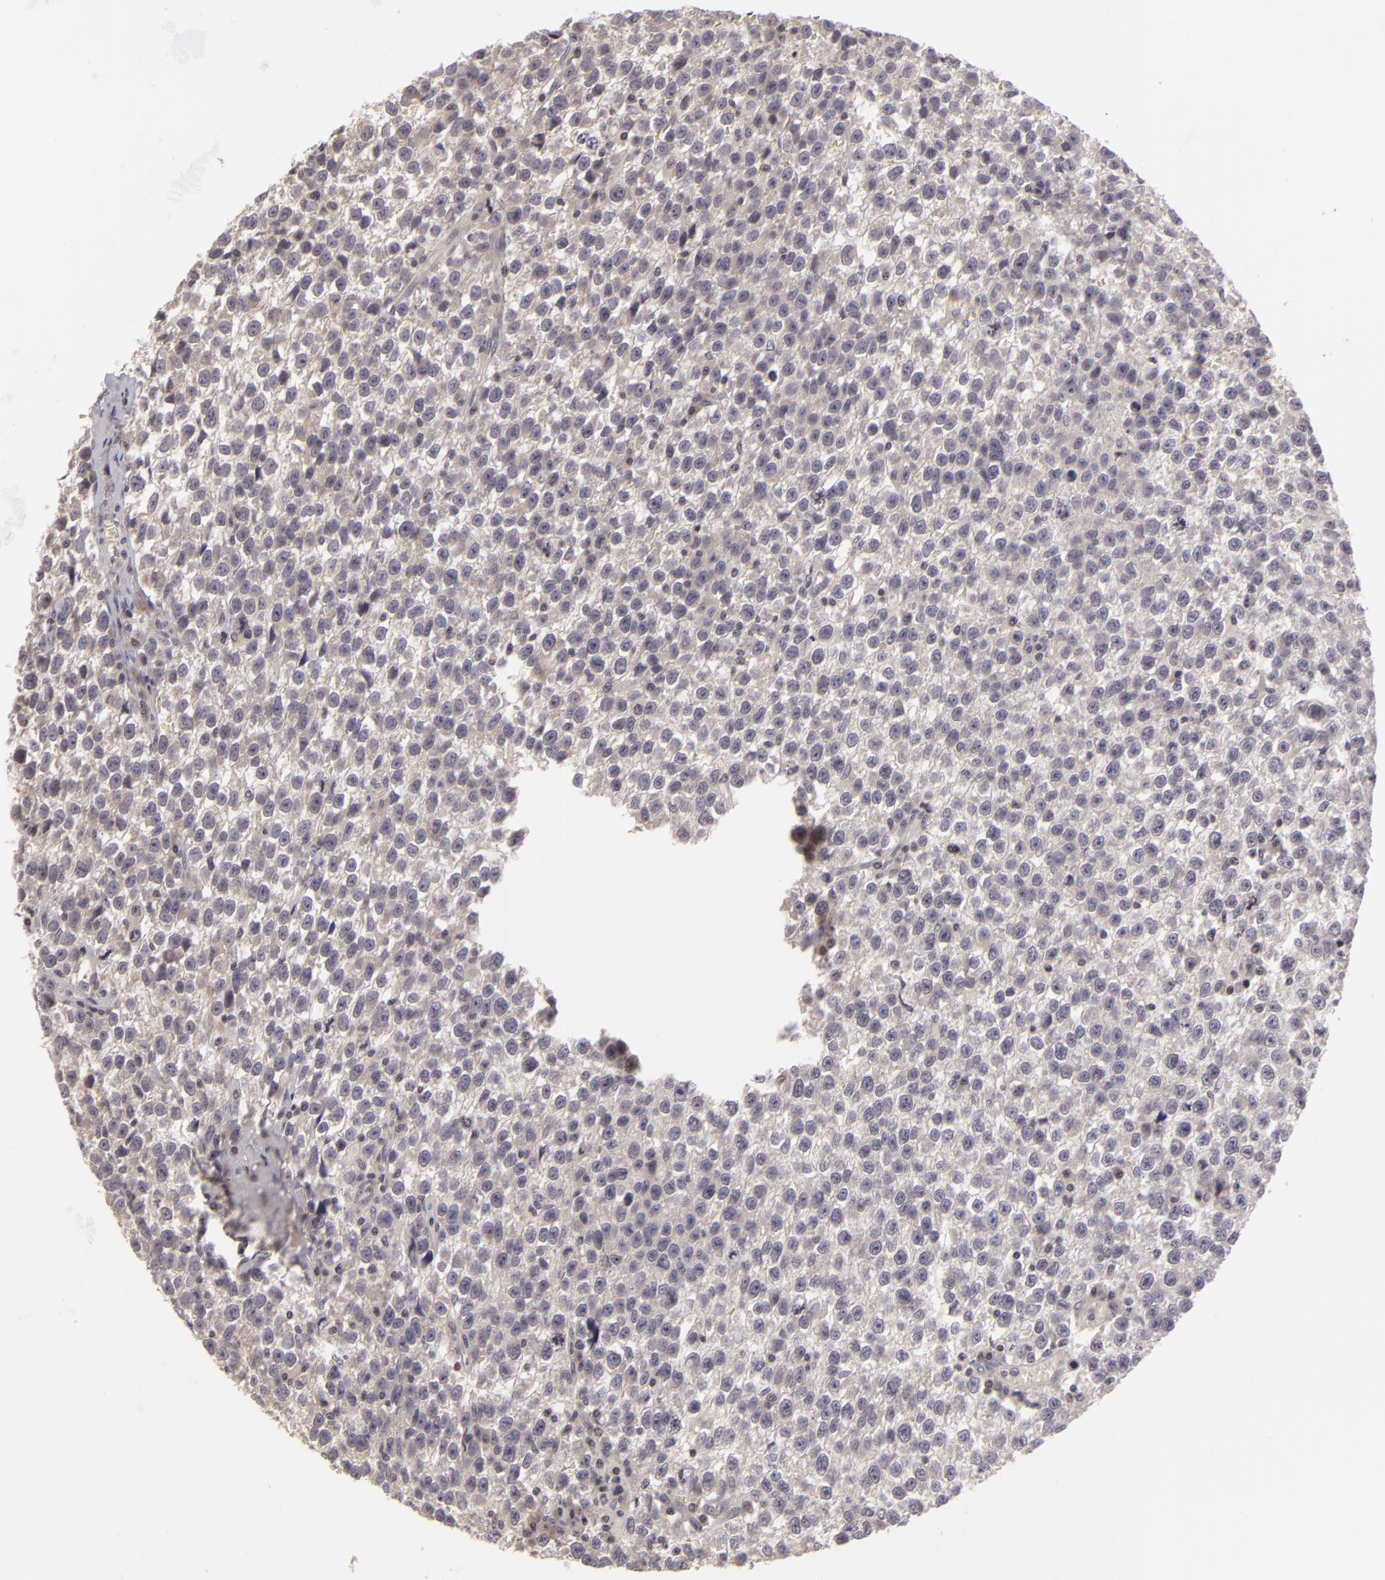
{"staining": {"intensity": "negative", "quantity": "none", "location": "none"}, "tissue": "testis cancer", "cell_type": "Tumor cells", "image_type": "cancer", "snomed": [{"axis": "morphology", "description": "Seminoma, NOS"}, {"axis": "topography", "description": "Testis"}], "caption": "Photomicrograph shows no significant protein staining in tumor cells of testis seminoma. Nuclei are stained in blue.", "gene": "AKAP6", "patient": {"sex": "male", "age": 35}}